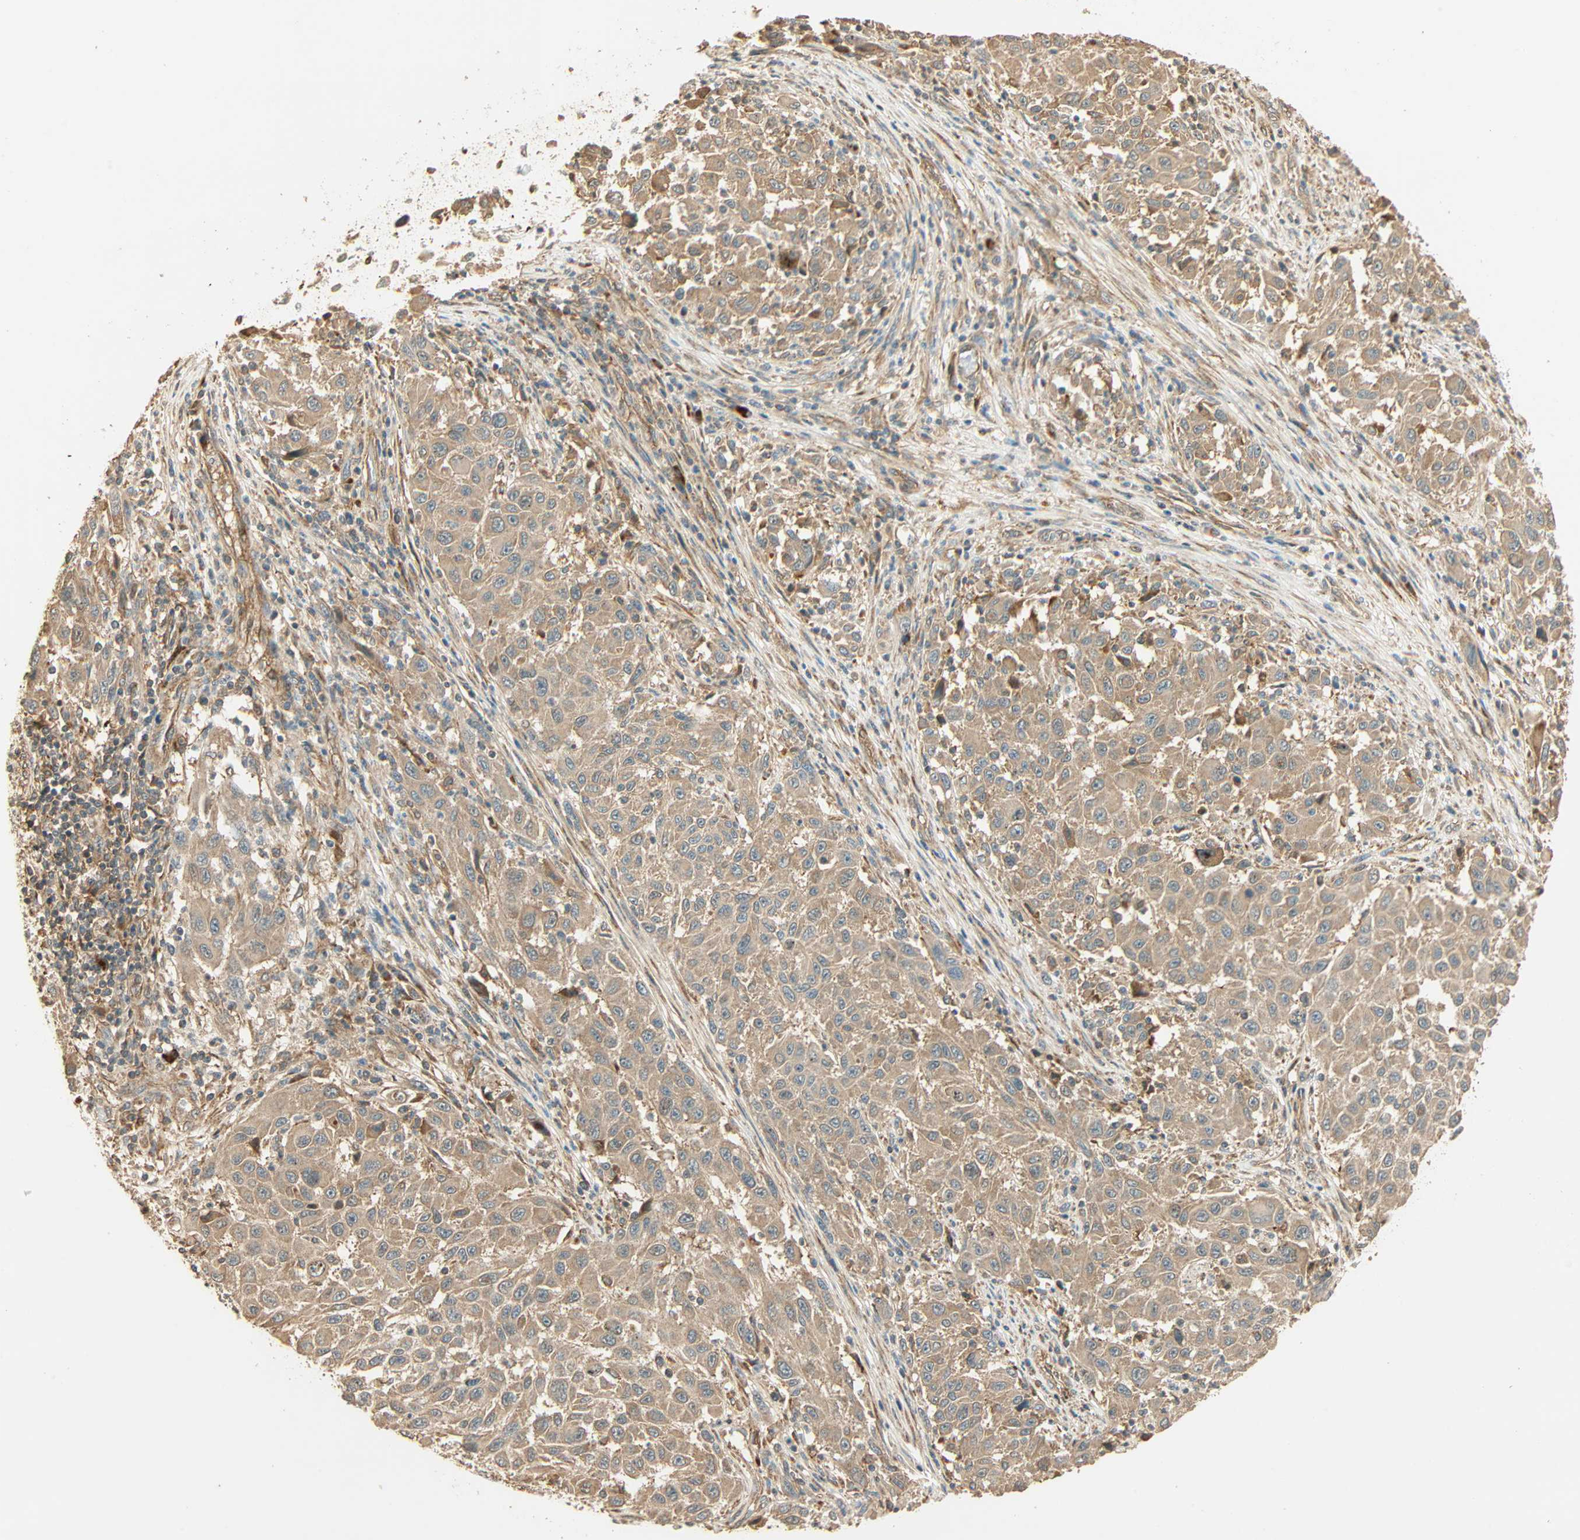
{"staining": {"intensity": "weak", "quantity": ">75%", "location": "cytoplasmic/membranous"}, "tissue": "melanoma", "cell_type": "Tumor cells", "image_type": "cancer", "snomed": [{"axis": "morphology", "description": "Malignant melanoma, Metastatic site"}, {"axis": "topography", "description": "Lymph node"}], "caption": "Malignant melanoma (metastatic site) tissue shows weak cytoplasmic/membranous positivity in approximately >75% of tumor cells, visualized by immunohistochemistry.", "gene": "GALK1", "patient": {"sex": "male", "age": 61}}